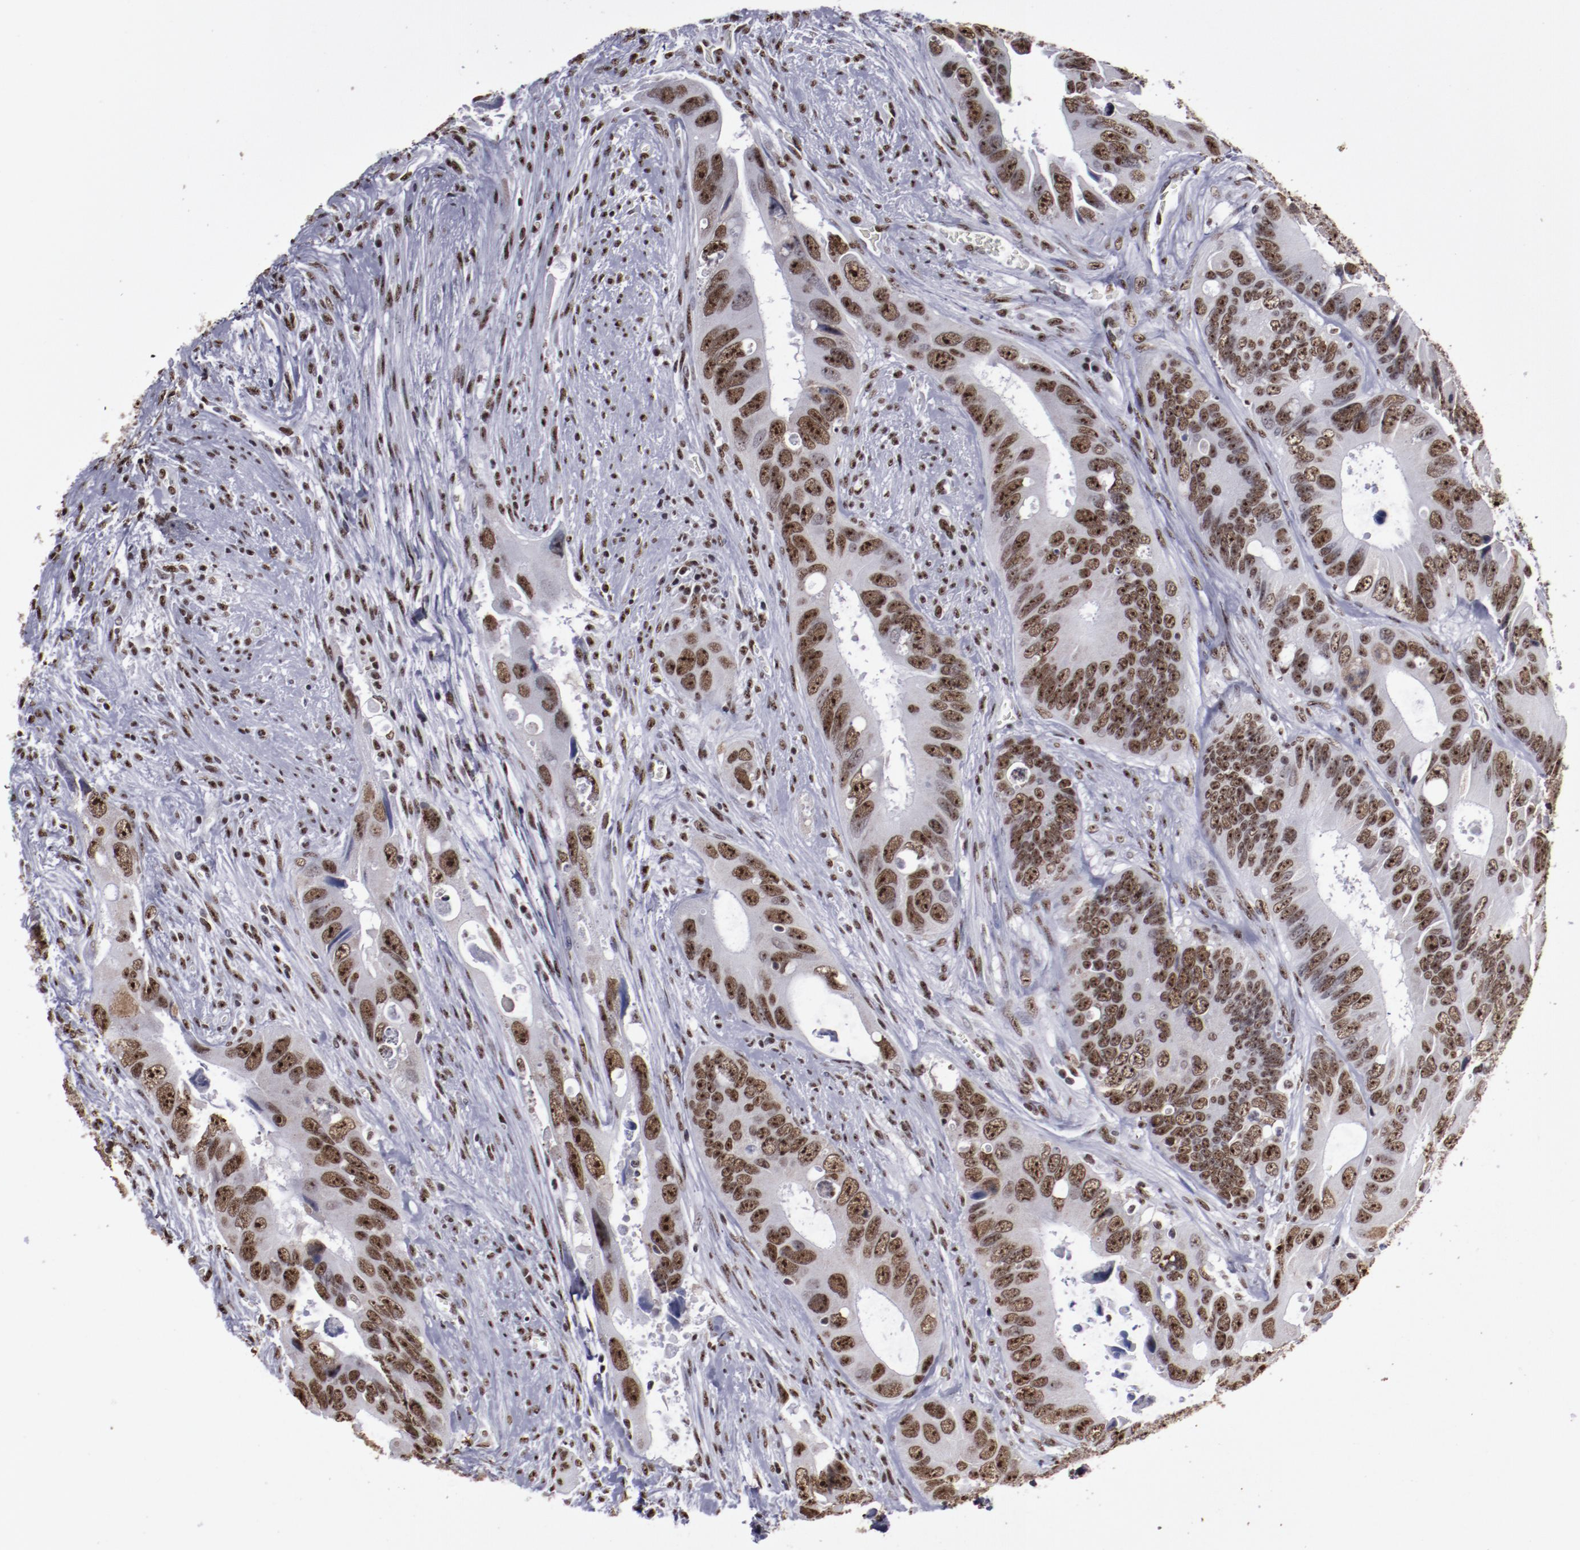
{"staining": {"intensity": "strong", "quantity": ">75%", "location": "nuclear"}, "tissue": "colorectal cancer", "cell_type": "Tumor cells", "image_type": "cancer", "snomed": [{"axis": "morphology", "description": "Adenocarcinoma, NOS"}, {"axis": "topography", "description": "Rectum"}], "caption": "High-magnification brightfield microscopy of colorectal adenocarcinoma stained with DAB (3,3'-diaminobenzidine) (brown) and counterstained with hematoxylin (blue). tumor cells exhibit strong nuclear expression is identified in approximately>75% of cells.", "gene": "HNRNPA2B1", "patient": {"sex": "male", "age": 70}}